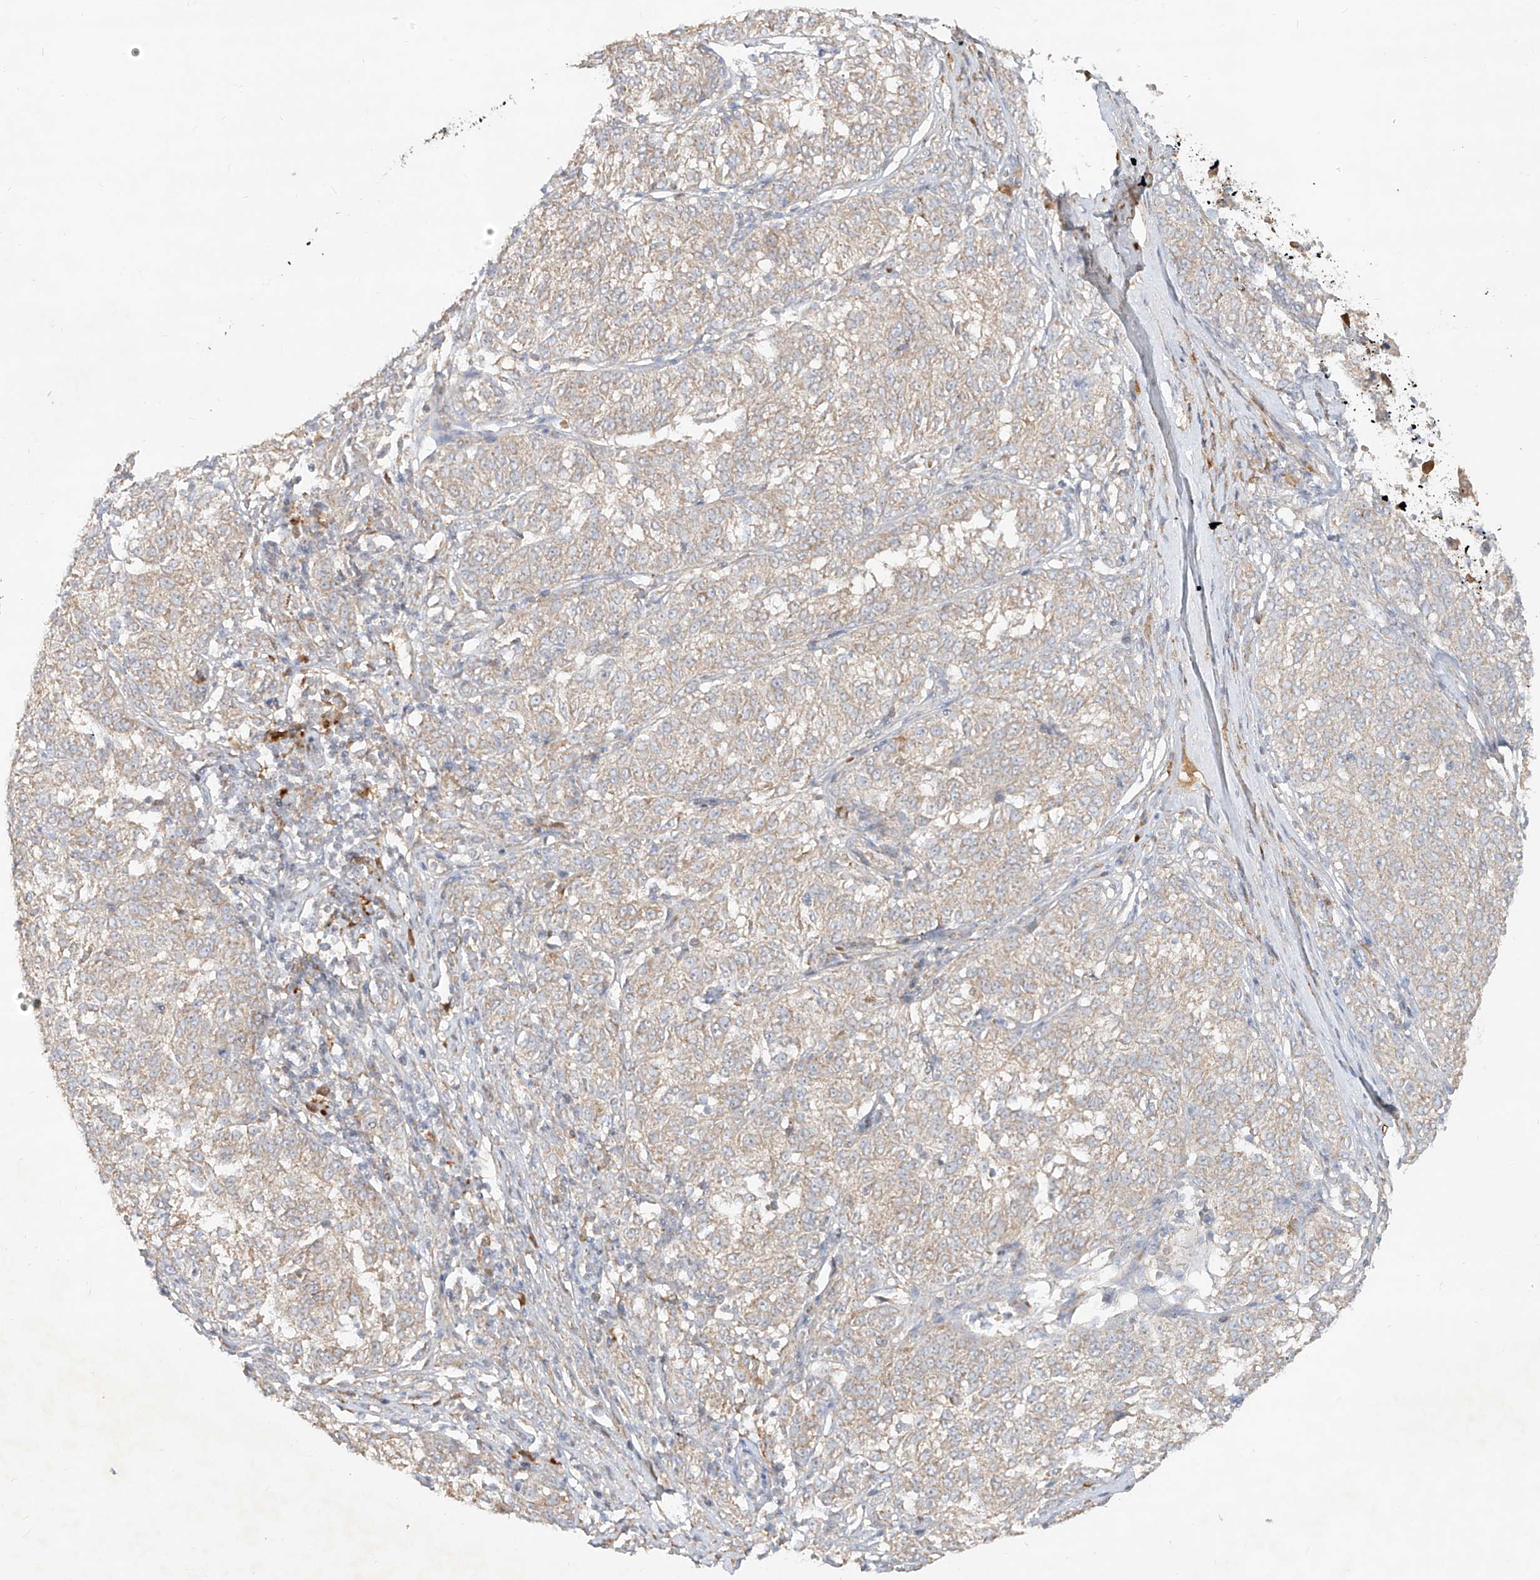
{"staining": {"intensity": "negative", "quantity": "none", "location": "none"}, "tissue": "melanoma", "cell_type": "Tumor cells", "image_type": "cancer", "snomed": [{"axis": "morphology", "description": "Malignant melanoma, NOS"}, {"axis": "topography", "description": "Skin"}], "caption": "IHC of melanoma displays no staining in tumor cells. (Brightfield microscopy of DAB immunohistochemistry (IHC) at high magnification).", "gene": "KPNA7", "patient": {"sex": "female", "age": 72}}